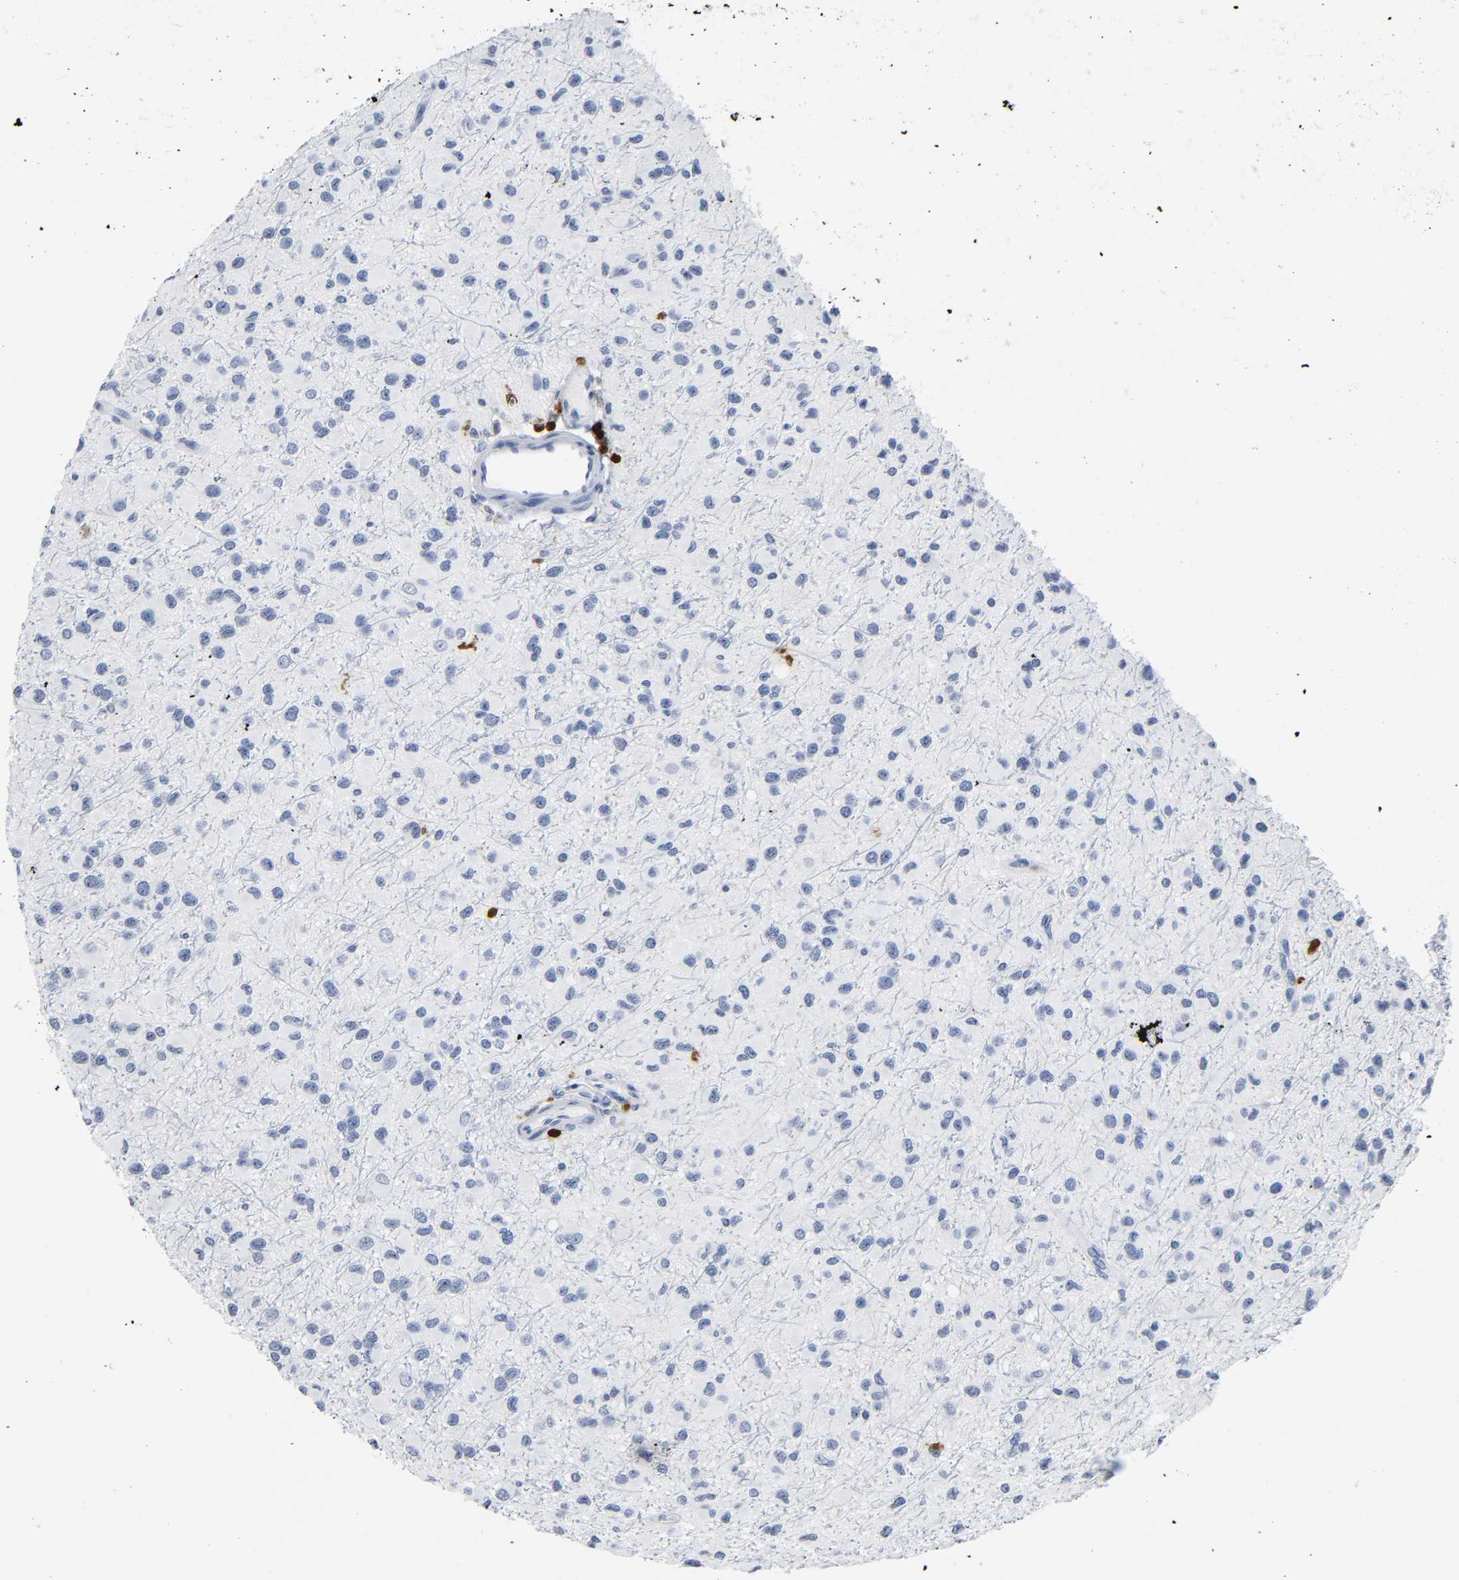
{"staining": {"intensity": "negative", "quantity": "none", "location": "none"}, "tissue": "glioma", "cell_type": "Tumor cells", "image_type": "cancer", "snomed": [{"axis": "morphology", "description": "Glioma, malignant, Low grade"}, {"axis": "topography", "description": "Brain"}], "caption": "This is an immunohistochemistry image of human malignant glioma (low-grade). There is no expression in tumor cells.", "gene": "DOK2", "patient": {"sex": "male", "age": 42}}